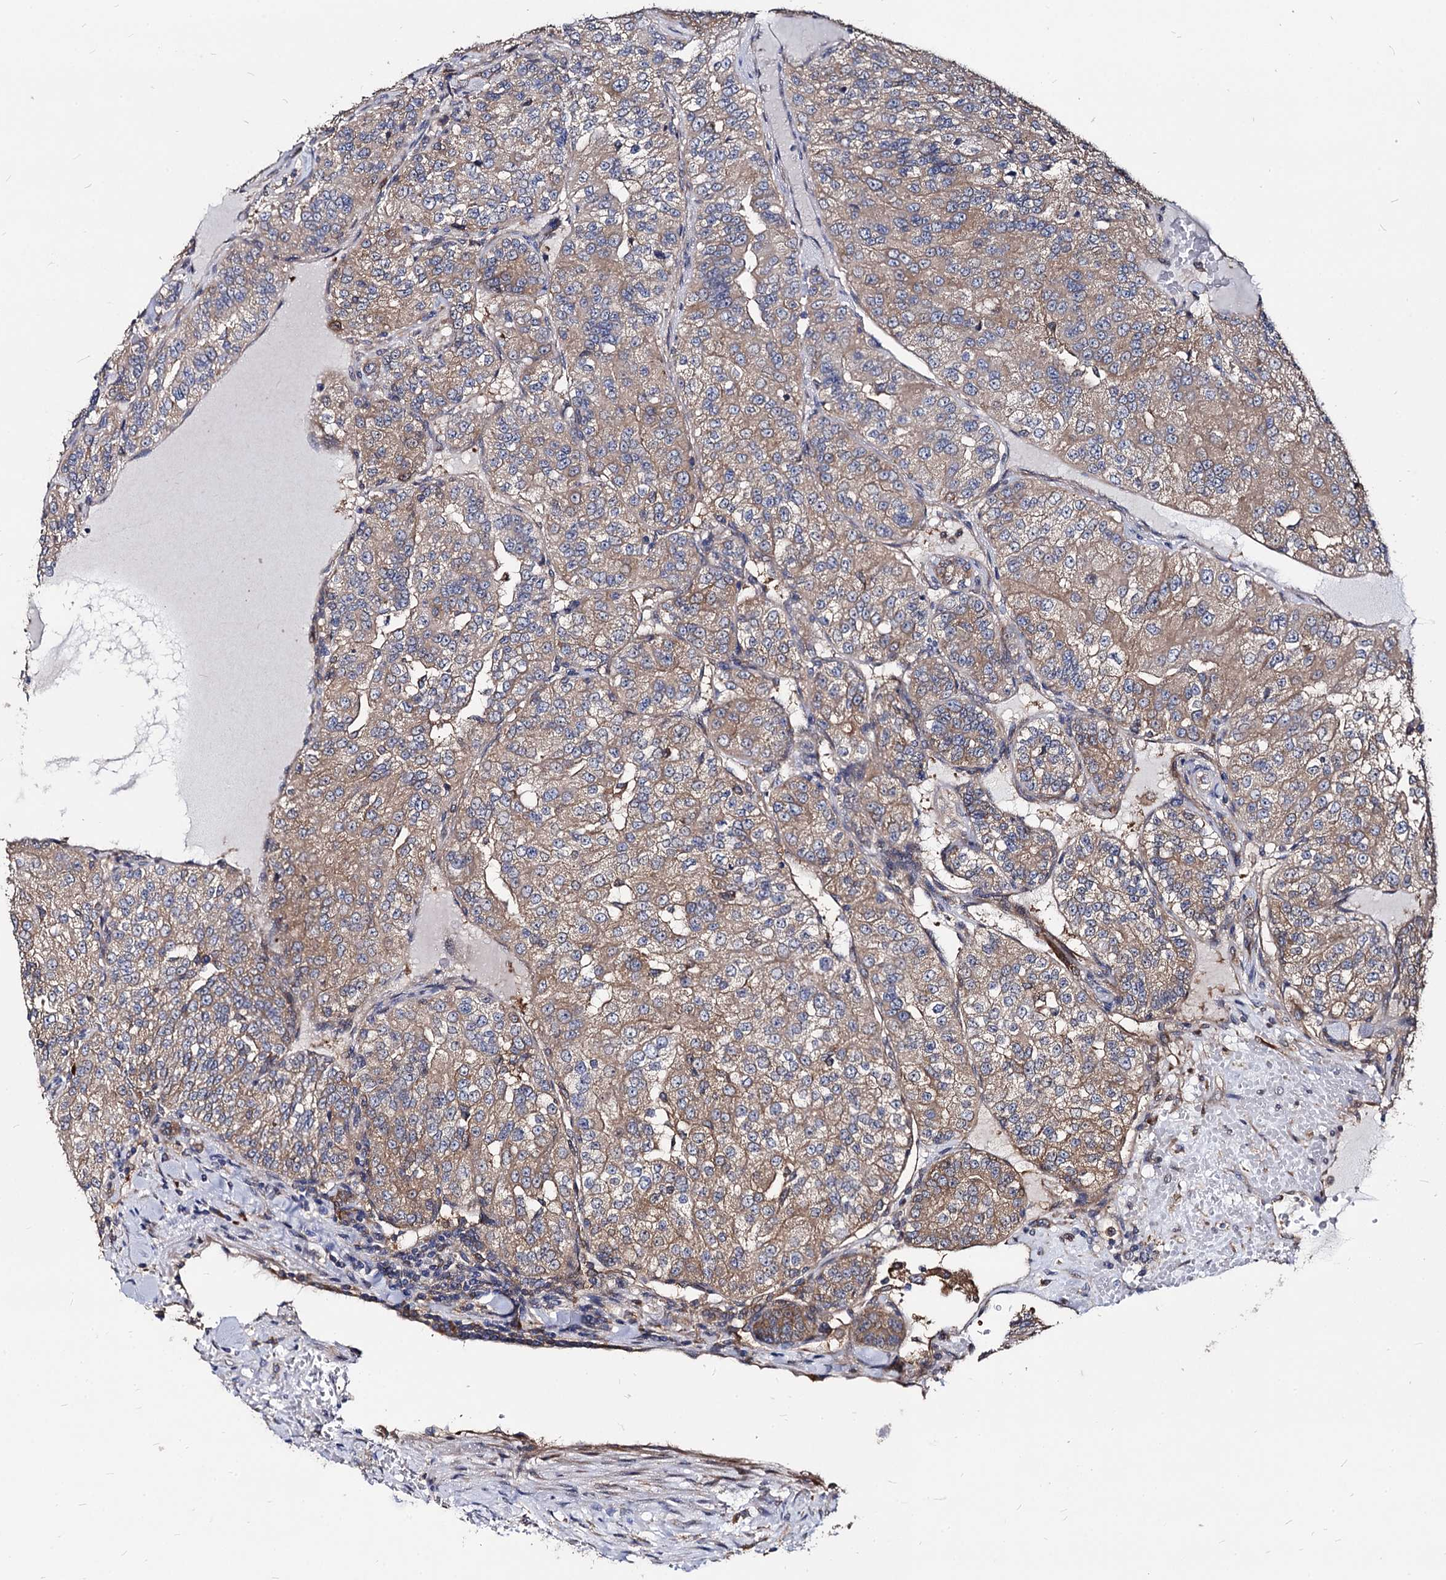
{"staining": {"intensity": "moderate", "quantity": ">75%", "location": "cytoplasmic/membranous"}, "tissue": "renal cancer", "cell_type": "Tumor cells", "image_type": "cancer", "snomed": [{"axis": "morphology", "description": "Adenocarcinoma, NOS"}, {"axis": "topography", "description": "Kidney"}], "caption": "High-power microscopy captured an IHC micrograph of renal adenocarcinoma, revealing moderate cytoplasmic/membranous positivity in approximately >75% of tumor cells.", "gene": "NME1", "patient": {"sex": "female", "age": 63}}